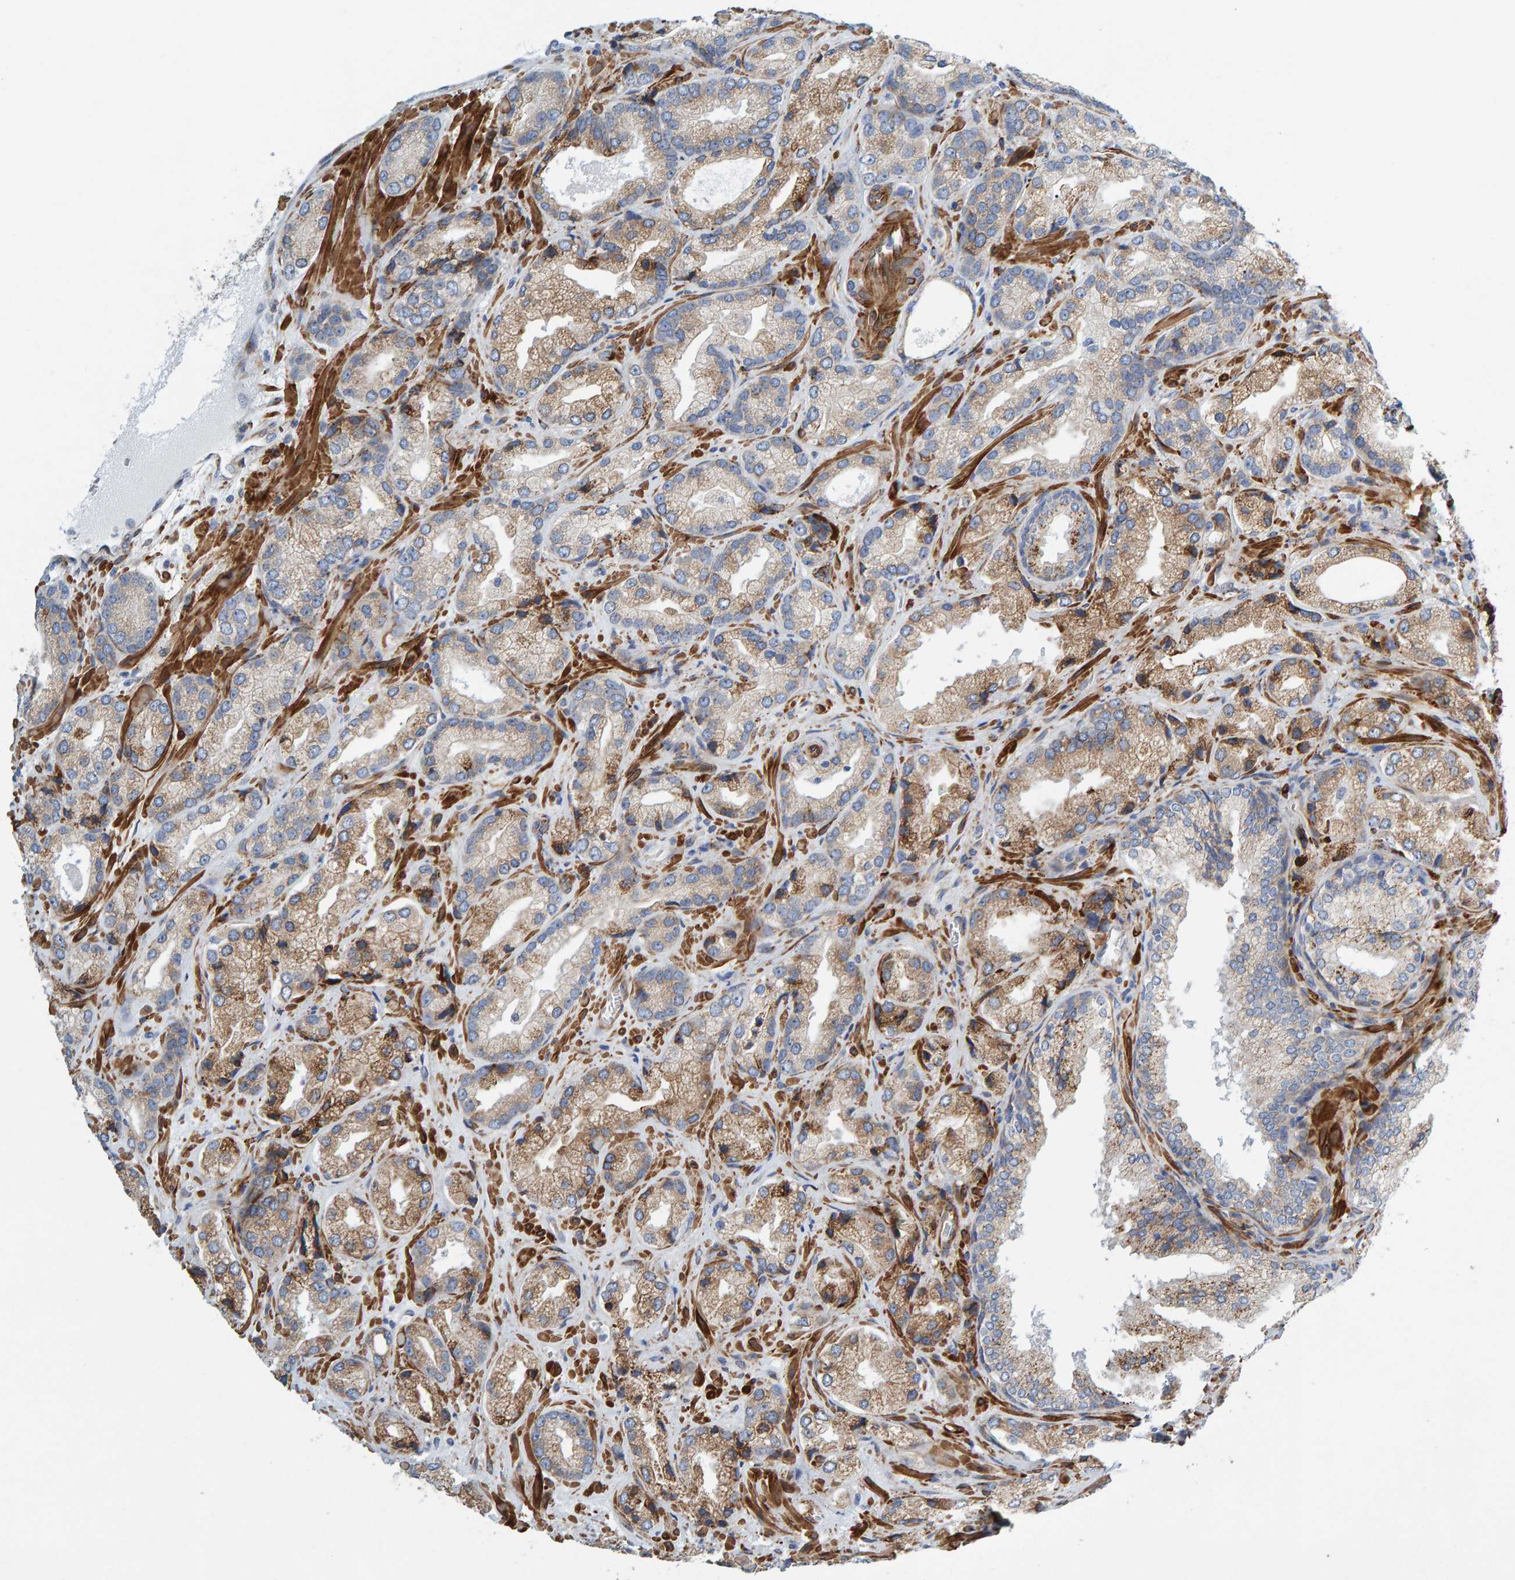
{"staining": {"intensity": "moderate", "quantity": ">75%", "location": "cytoplasmic/membranous"}, "tissue": "prostate cancer", "cell_type": "Tumor cells", "image_type": "cancer", "snomed": [{"axis": "morphology", "description": "Adenocarcinoma, High grade"}, {"axis": "topography", "description": "Prostate"}], "caption": "IHC staining of adenocarcinoma (high-grade) (prostate), which shows medium levels of moderate cytoplasmic/membranous positivity in about >75% of tumor cells indicating moderate cytoplasmic/membranous protein expression. The staining was performed using DAB (brown) for protein detection and nuclei were counterstained in hematoxylin (blue).", "gene": "MMP16", "patient": {"sex": "male", "age": 63}}